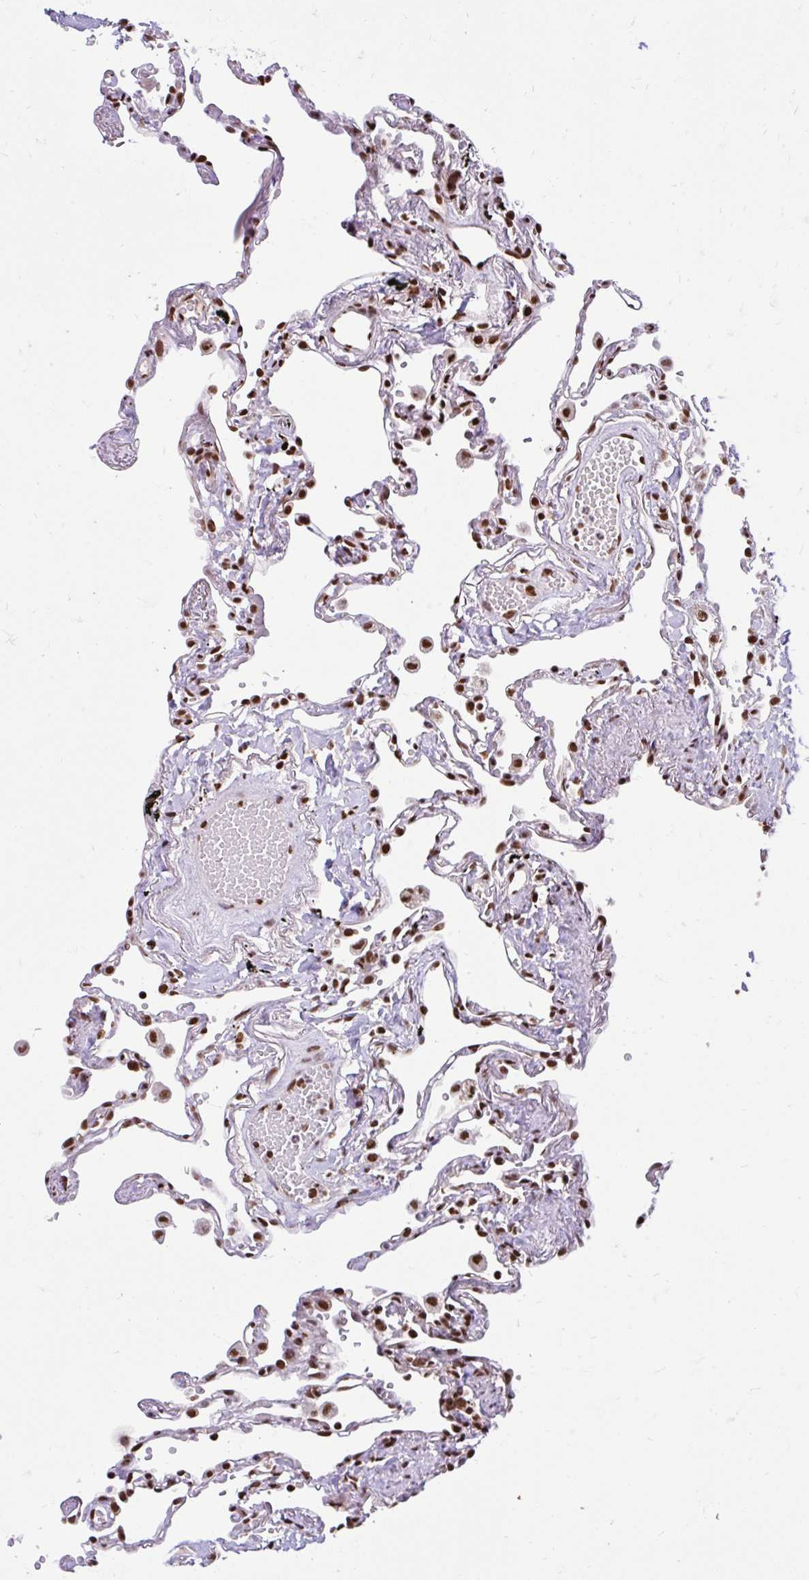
{"staining": {"intensity": "strong", "quantity": "25%-75%", "location": "nuclear"}, "tissue": "lung", "cell_type": "Alveolar cells", "image_type": "normal", "snomed": [{"axis": "morphology", "description": "Normal tissue, NOS"}, {"axis": "topography", "description": "Lung"}], "caption": "Lung was stained to show a protein in brown. There is high levels of strong nuclear staining in approximately 25%-75% of alveolar cells. The protein of interest is stained brown, and the nuclei are stained in blue (DAB IHC with brightfield microscopy, high magnification).", "gene": "ABCA9", "patient": {"sex": "female", "age": 67}}